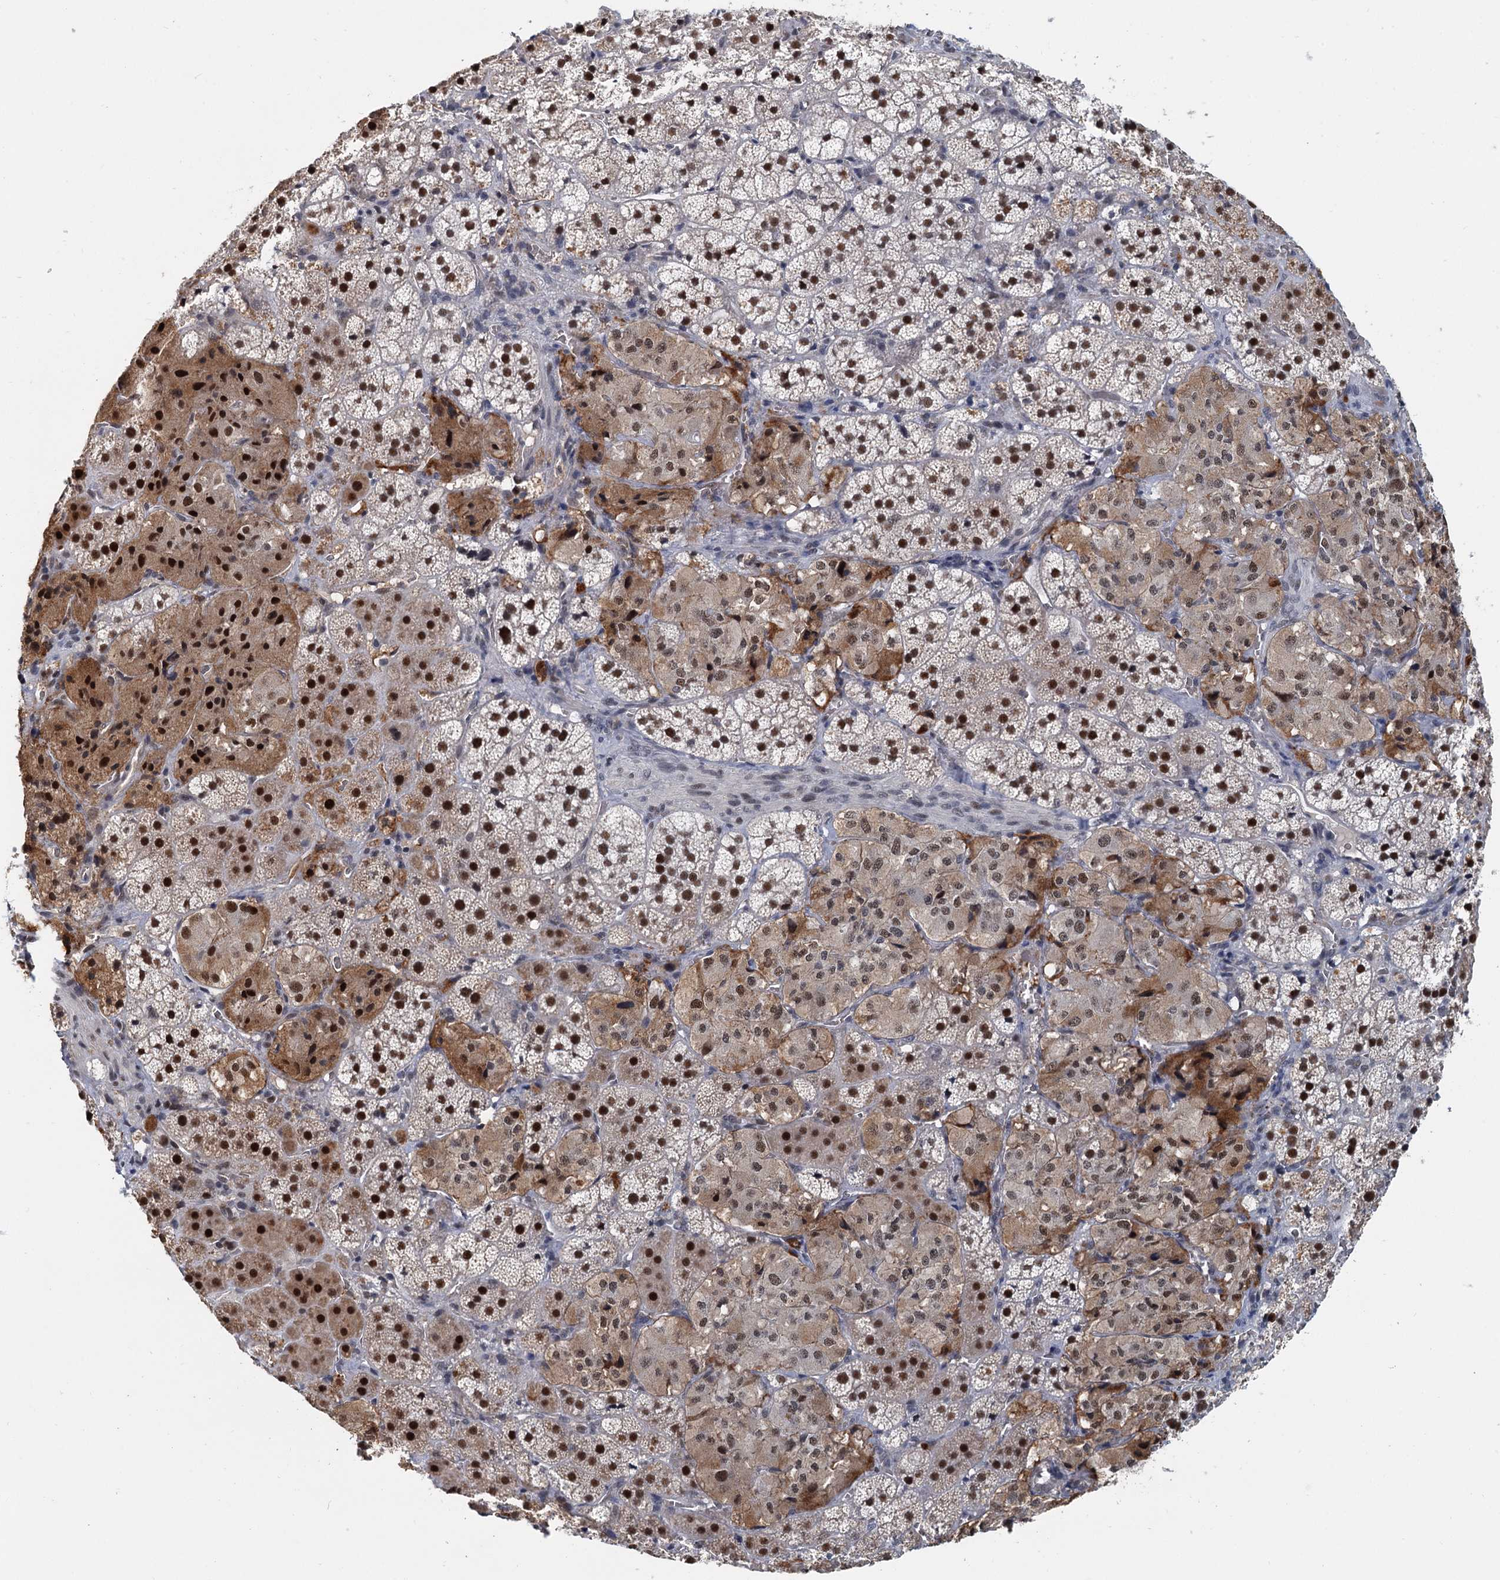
{"staining": {"intensity": "strong", "quantity": ">75%", "location": "cytoplasmic/membranous,nuclear"}, "tissue": "adrenal gland", "cell_type": "Glandular cells", "image_type": "normal", "snomed": [{"axis": "morphology", "description": "Normal tissue, NOS"}, {"axis": "topography", "description": "Adrenal gland"}], "caption": "IHC micrograph of normal adrenal gland: human adrenal gland stained using IHC reveals high levels of strong protein expression localized specifically in the cytoplasmic/membranous,nuclear of glandular cells, appearing as a cytoplasmic/membranous,nuclear brown color.", "gene": "WBP4", "patient": {"sex": "female", "age": 44}}